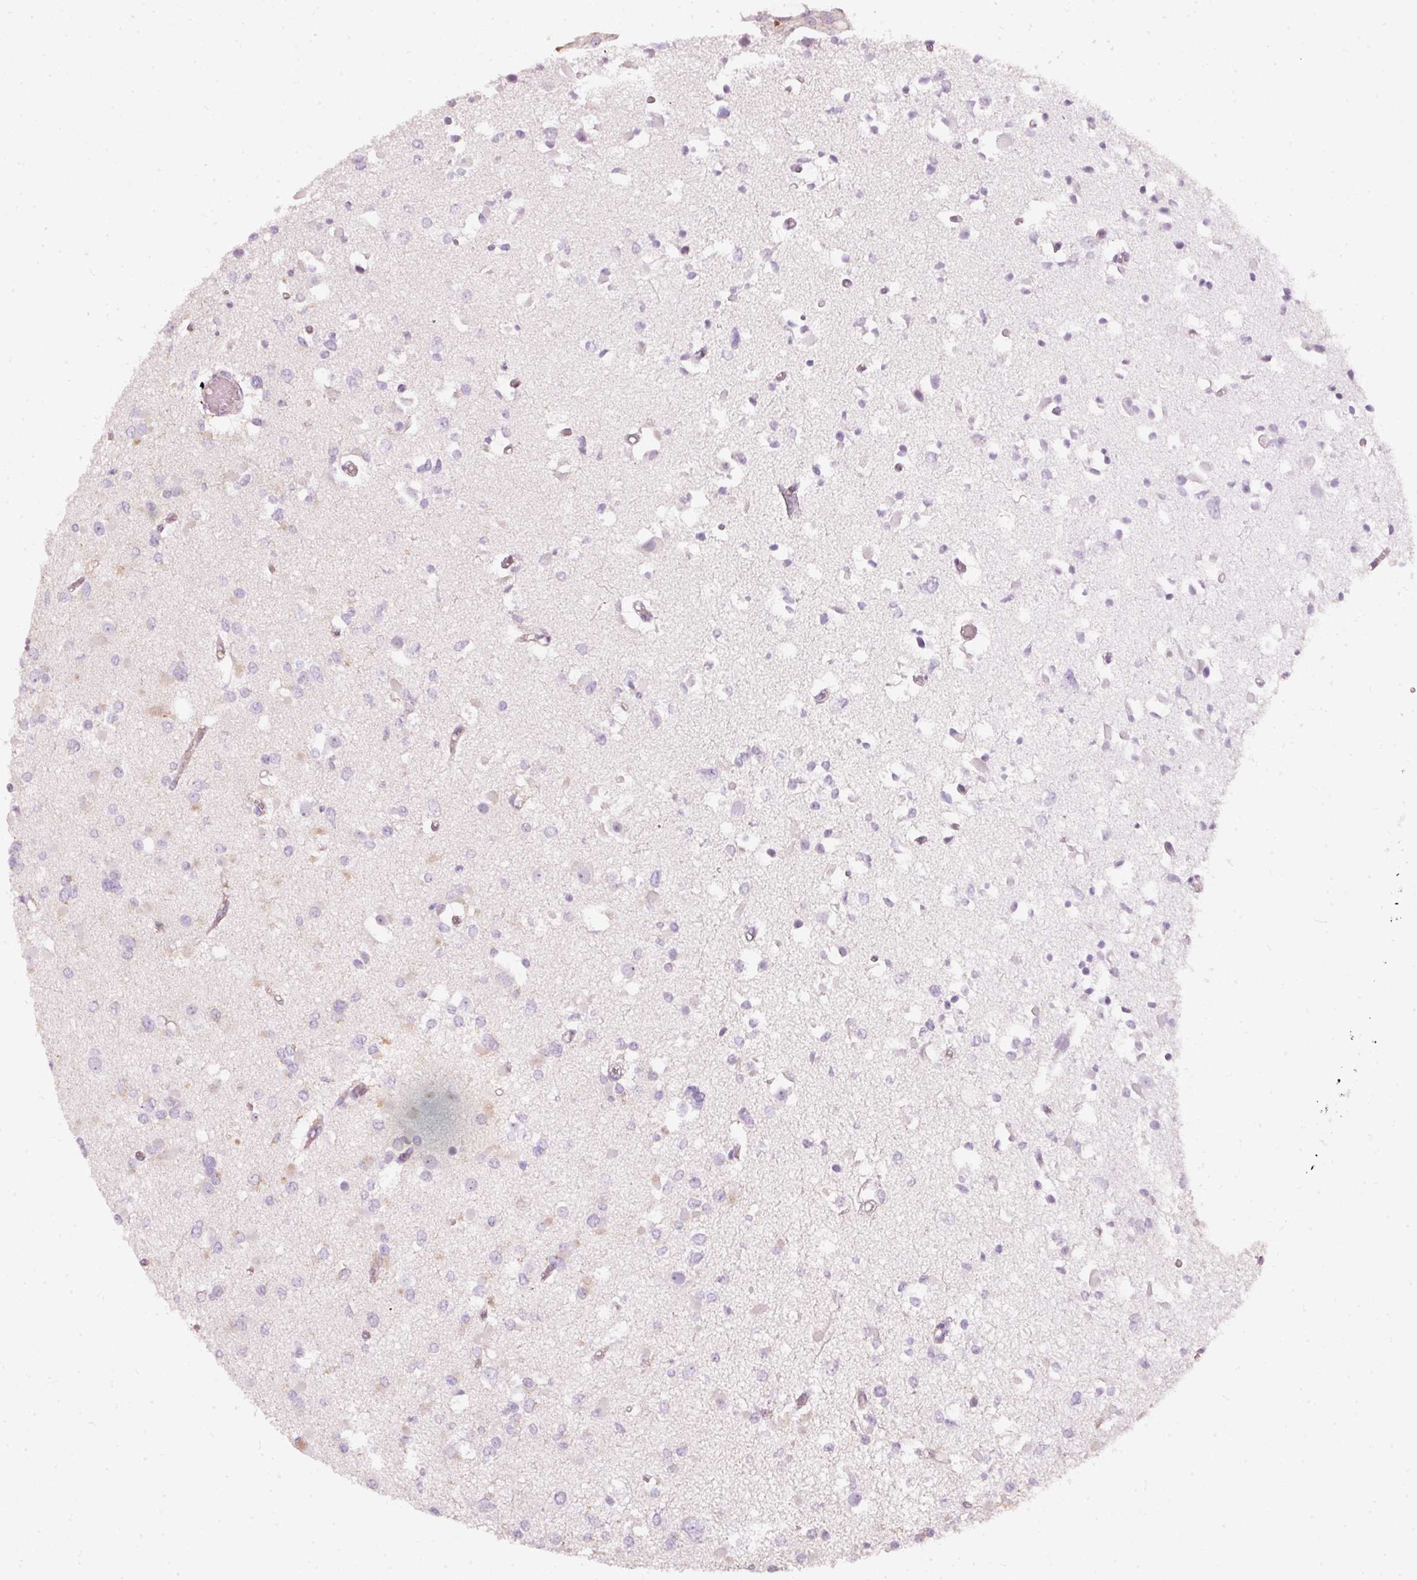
{"staining": {"intensity": "negative", "quantity": "none", "location": "none"}, "tissue": "glioma", "cell_type": "Tumor cells", "image_type": "cancer", "snomed": [{"axis": "morphology", "description": "Glioma, malignant, Low grade"}, {"axis": "topography", "description": "Brain"}], "caption": "Tumor cells show no significant expression in malignant low-grade glioma.", "gene": "RNF39", "patient": {"sex": "female", "age": 22}}